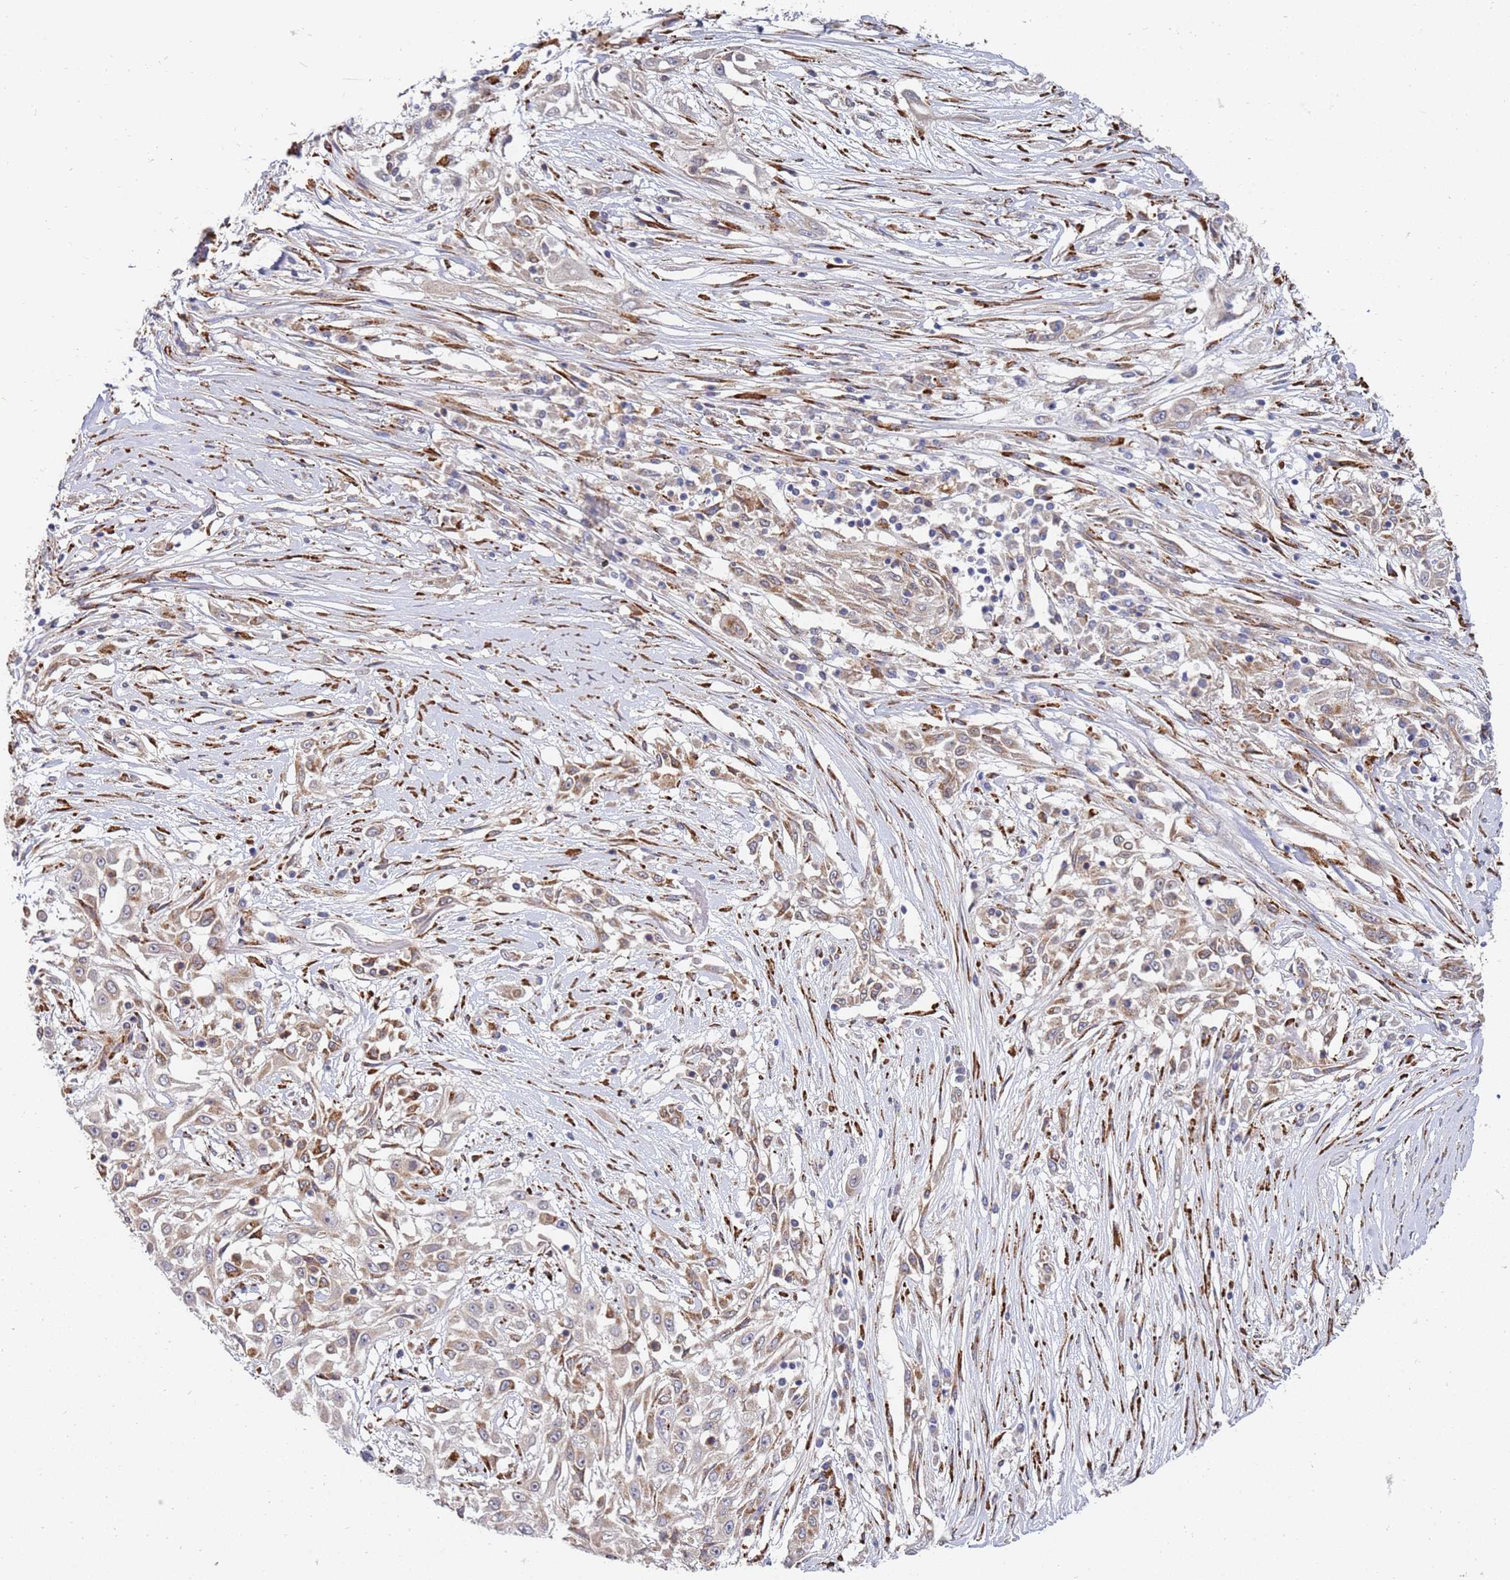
{"staining": {"intensity": "weak", "quantity": "25%-75%", "location": "cytoplasmic/membranous"}, "tissue": "skin cancer", "cell_type": "Tumor cells", "image_type": "cancer", "snomed": [{"axis": "morphology", "description": "Squamous cell carcinoma, NOS"}, {"axis": "morphology", "description": "Squamous cell carcinoma, metastatic, NOS"}, {"axis": "topography", "description": "Skin"}, {"axis": "topography", "description": "Lymph node"}], "caption": "This micrograph displays squamous cell carcinoma (skin) stained with IHC to label a protein in brown. The cytoplasmic/membranous of tumor cells show weak positivity for the protein. Nuclei are counter-stained blue.", "gene": "VRK2", "patient": {"sex": "male", "age": 75}}